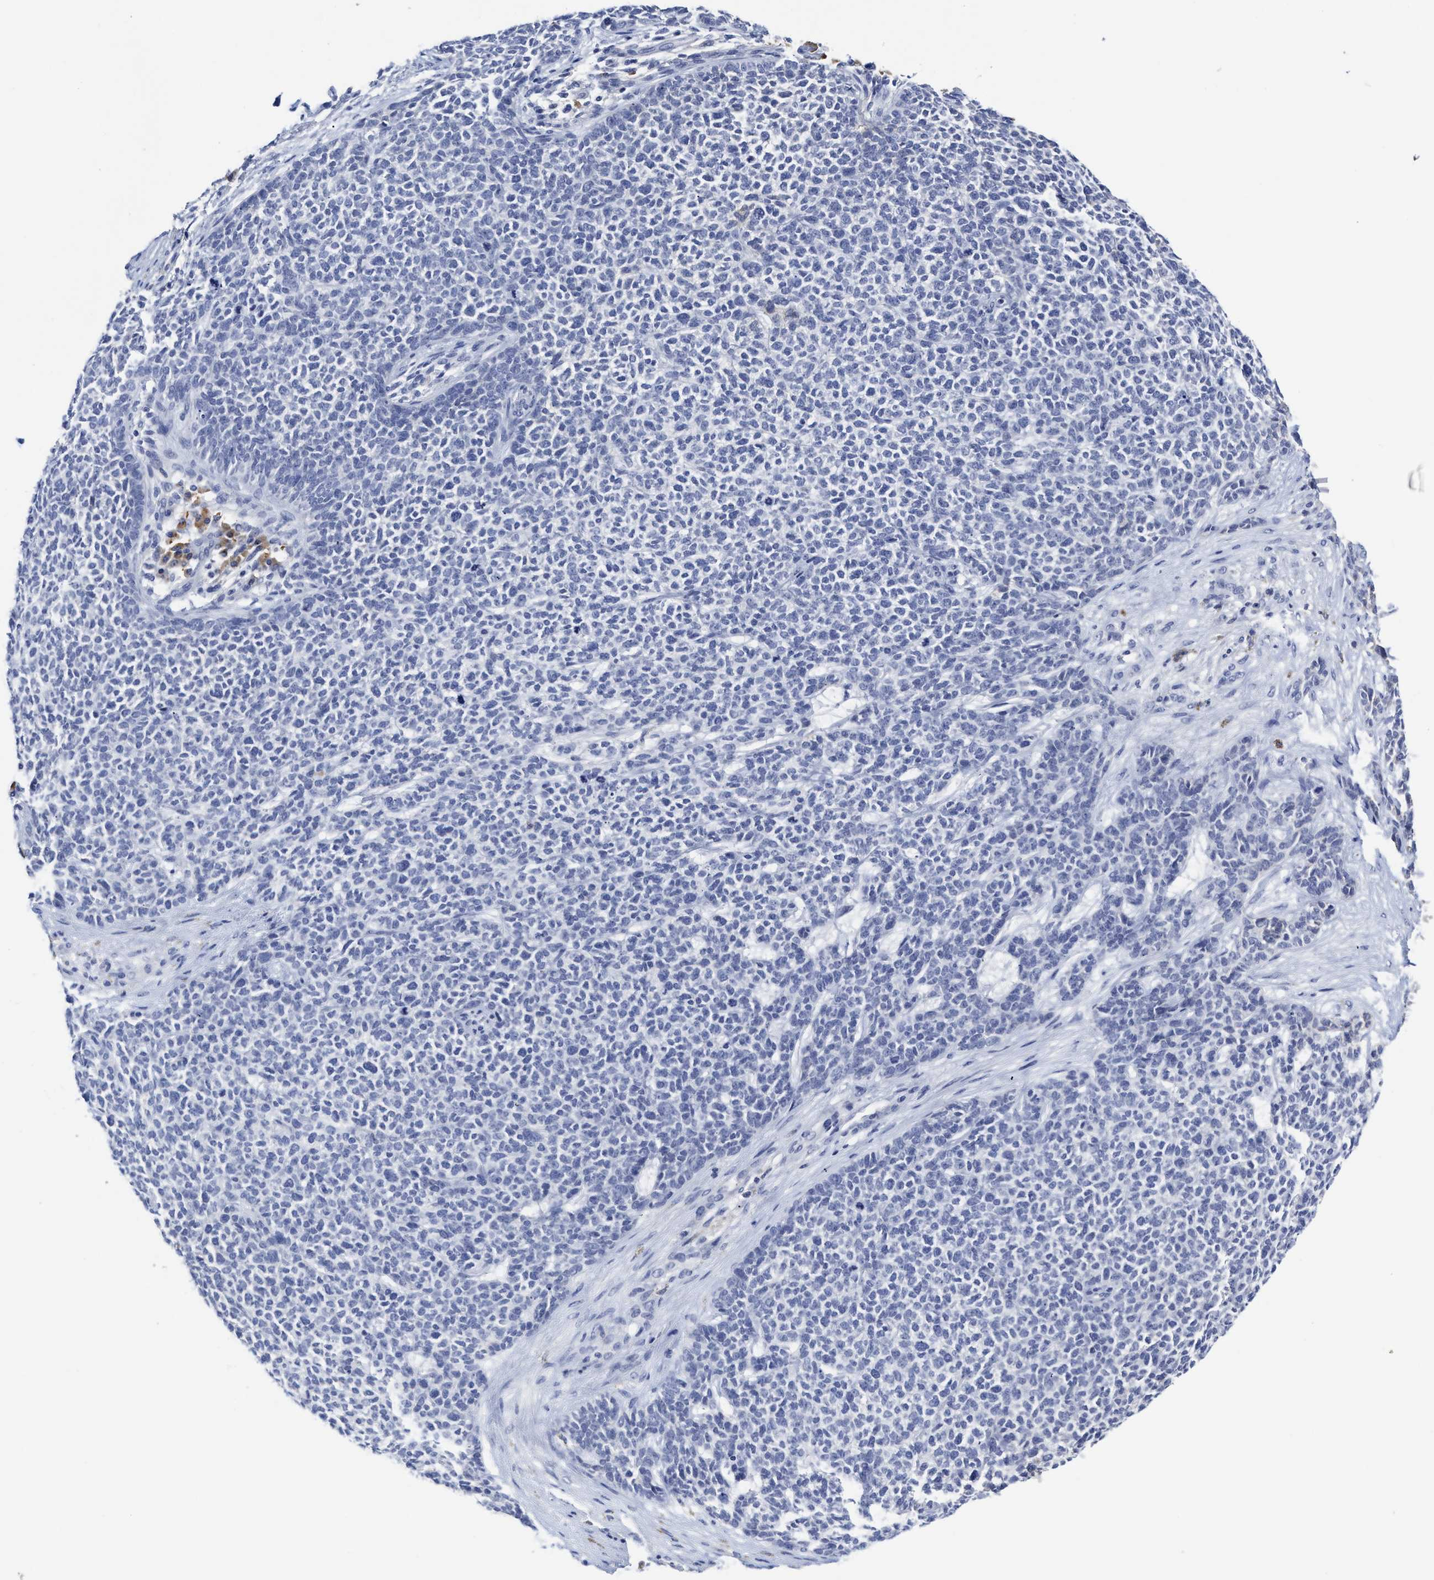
{"staining": {"intensity": "negative", "quantity": "none", "location": "none"}, "tissue": "skin cancer", "cell_type": "Tumor cells", "image_type": "cancer", "snomed": [{"axis": "morphology", "description": "Basal cell carcinoma"}, {"axis": "topography", "description": "Skin"}], "caption": "Tumor cells show no significant positivity in skin cancer (basal cell carcinoma).", "gene": "C2", "patient": {"sex": "female", "age": 84}}